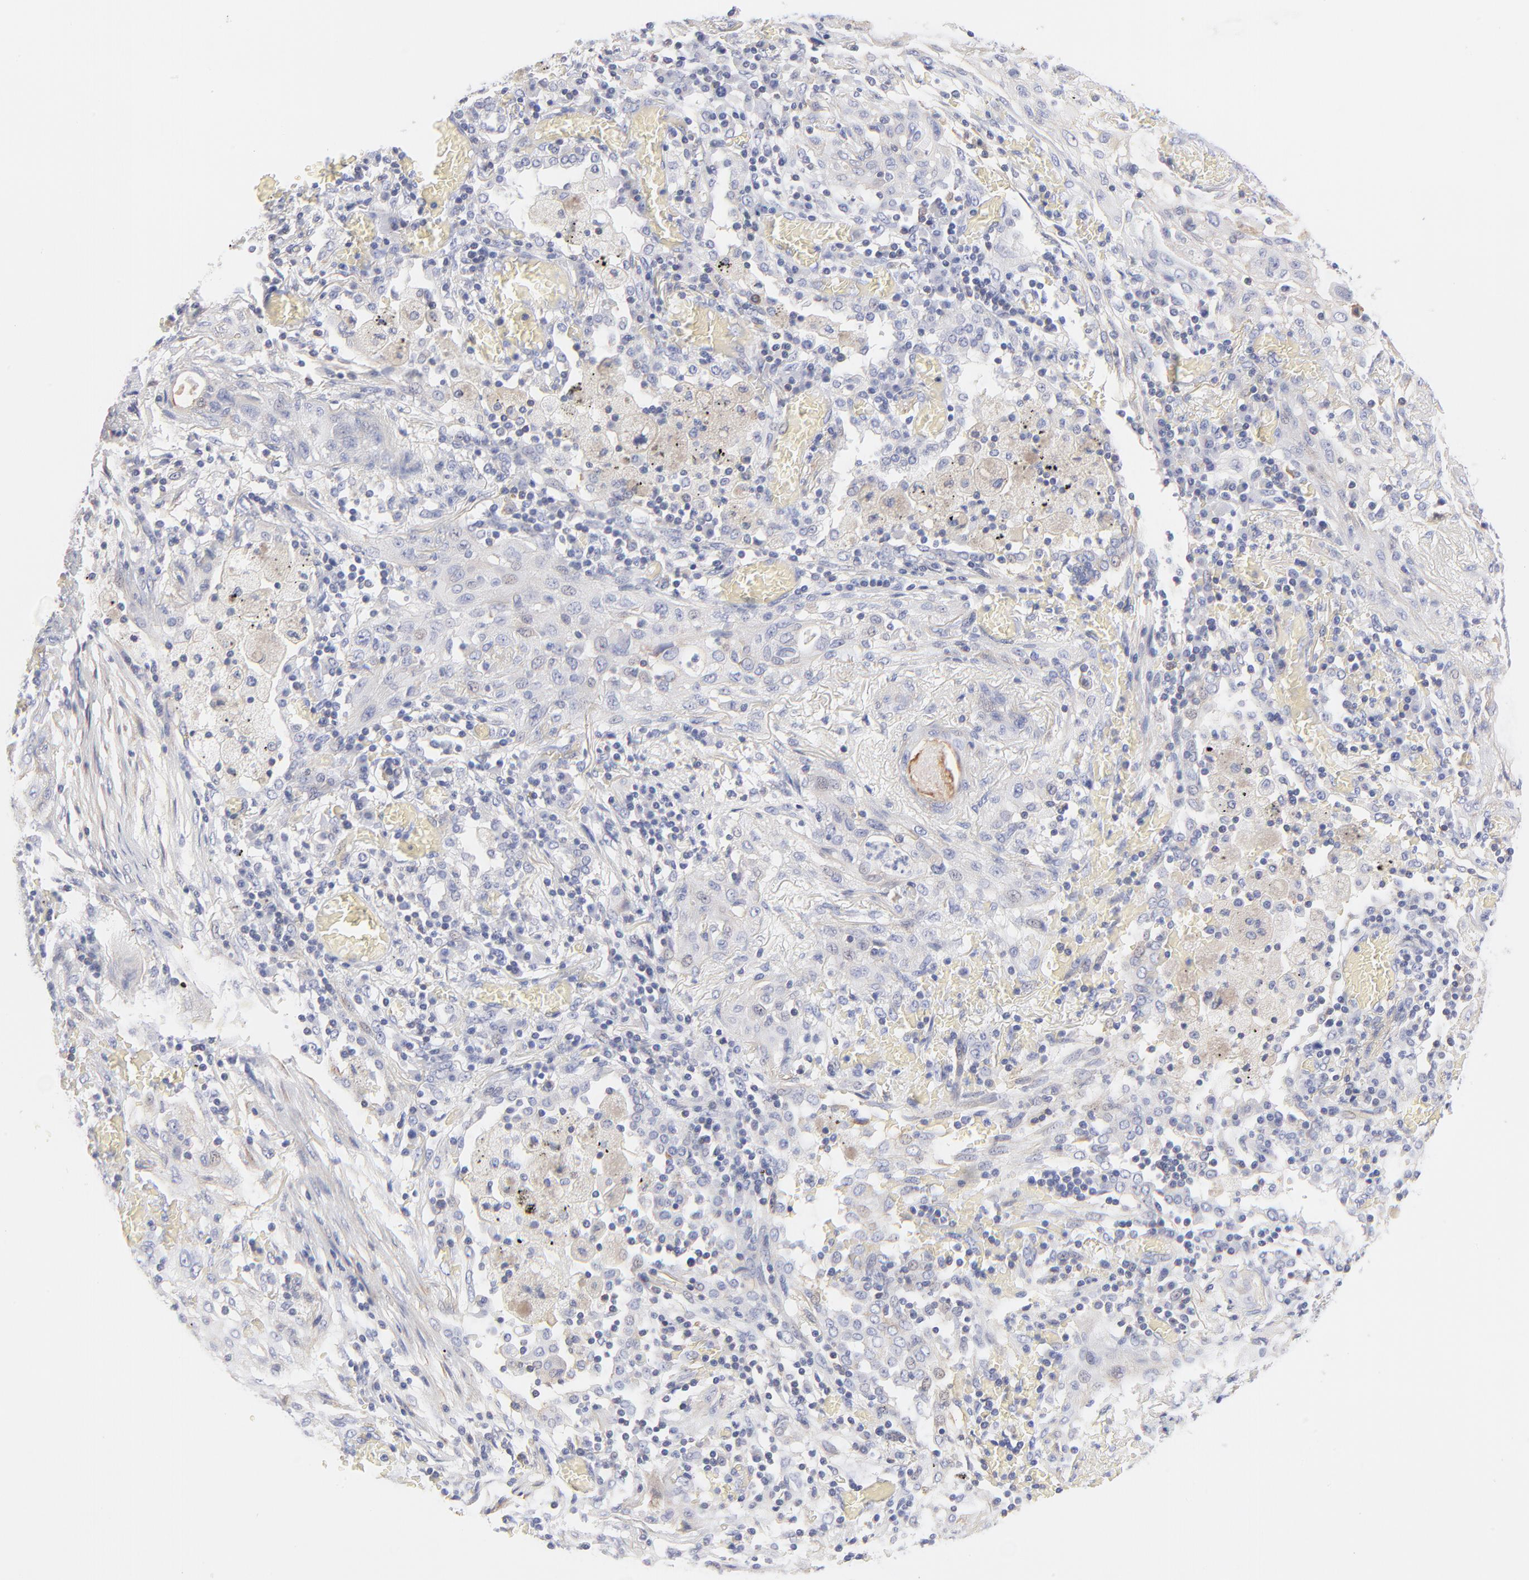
{"staining": {"intensity": "negative", "quantity": "none", "location": "none"}, "tissue": "lung cancer", "cell_type": "Tumor cells", "image_type": "cancer", "snomed": [{"axis": "morphology", "description": "Squamous cell carcinoma, NOS"}, {"axis": "topography", "description": "Lung"}], "caption": "Tumor cells show no significant expression in lung squamous cell carcinoma.", "gene": "ACTA2", "patient": {"sex": "female", "age": 47}}